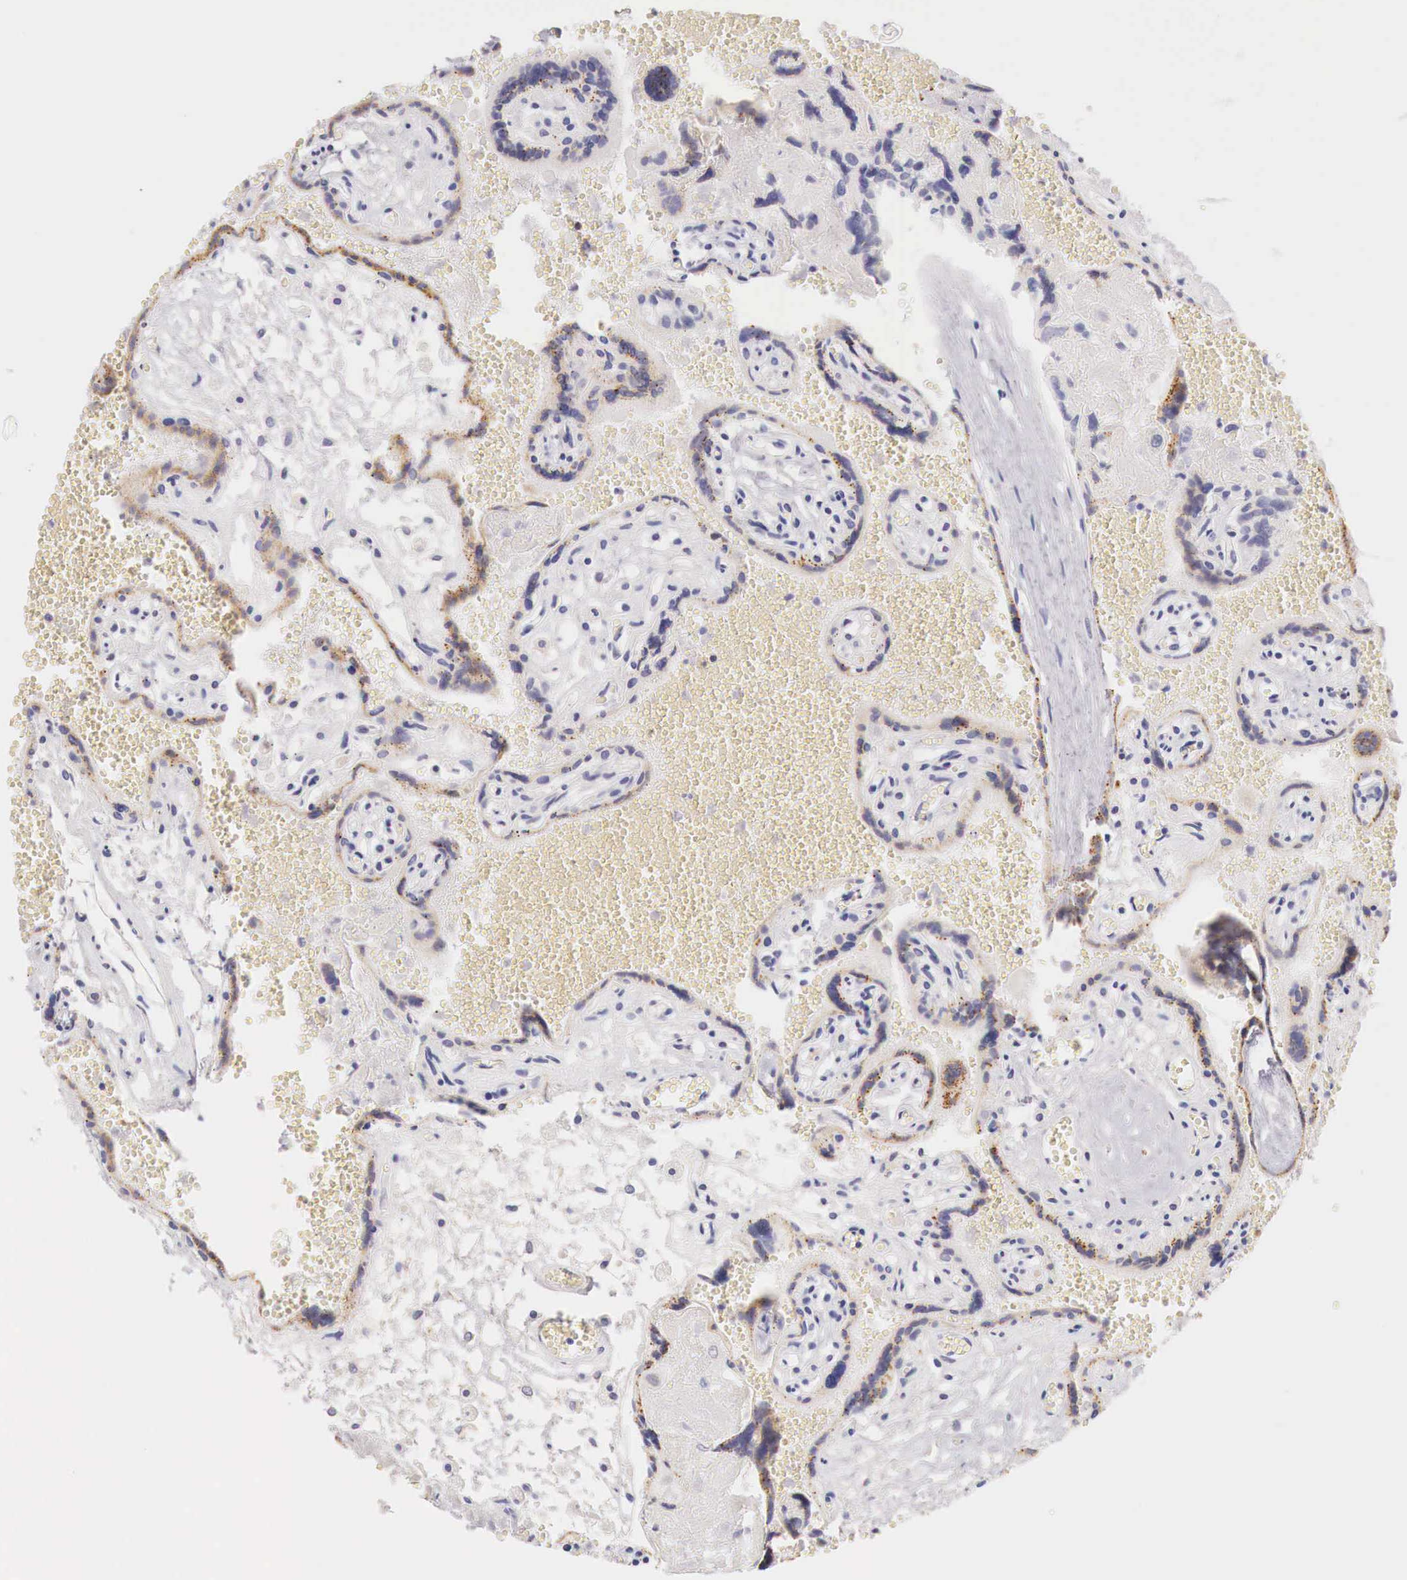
{"staining": {"intensity": "weak", "quantity": "<25%", "location": "cytoplasmic/membranous"}, "tissue": "placenta", "cell_type": "Decidual cells", "image_type": "normal", "snomed": [{"axis": "morphology", "description": "Normal tissue, NOS"}, {"axis": "topography", "description": "Placenta"}], "caption": "There is no significant expression in decidual cells of placenta. (DAB (3,3'-diaminobenzidine) immunohistochemistry (IHC) visualized using brightfield microscopy, high magnification).", "gene": "IDH3G", "patient": {"sex": "female", "age": 40}}